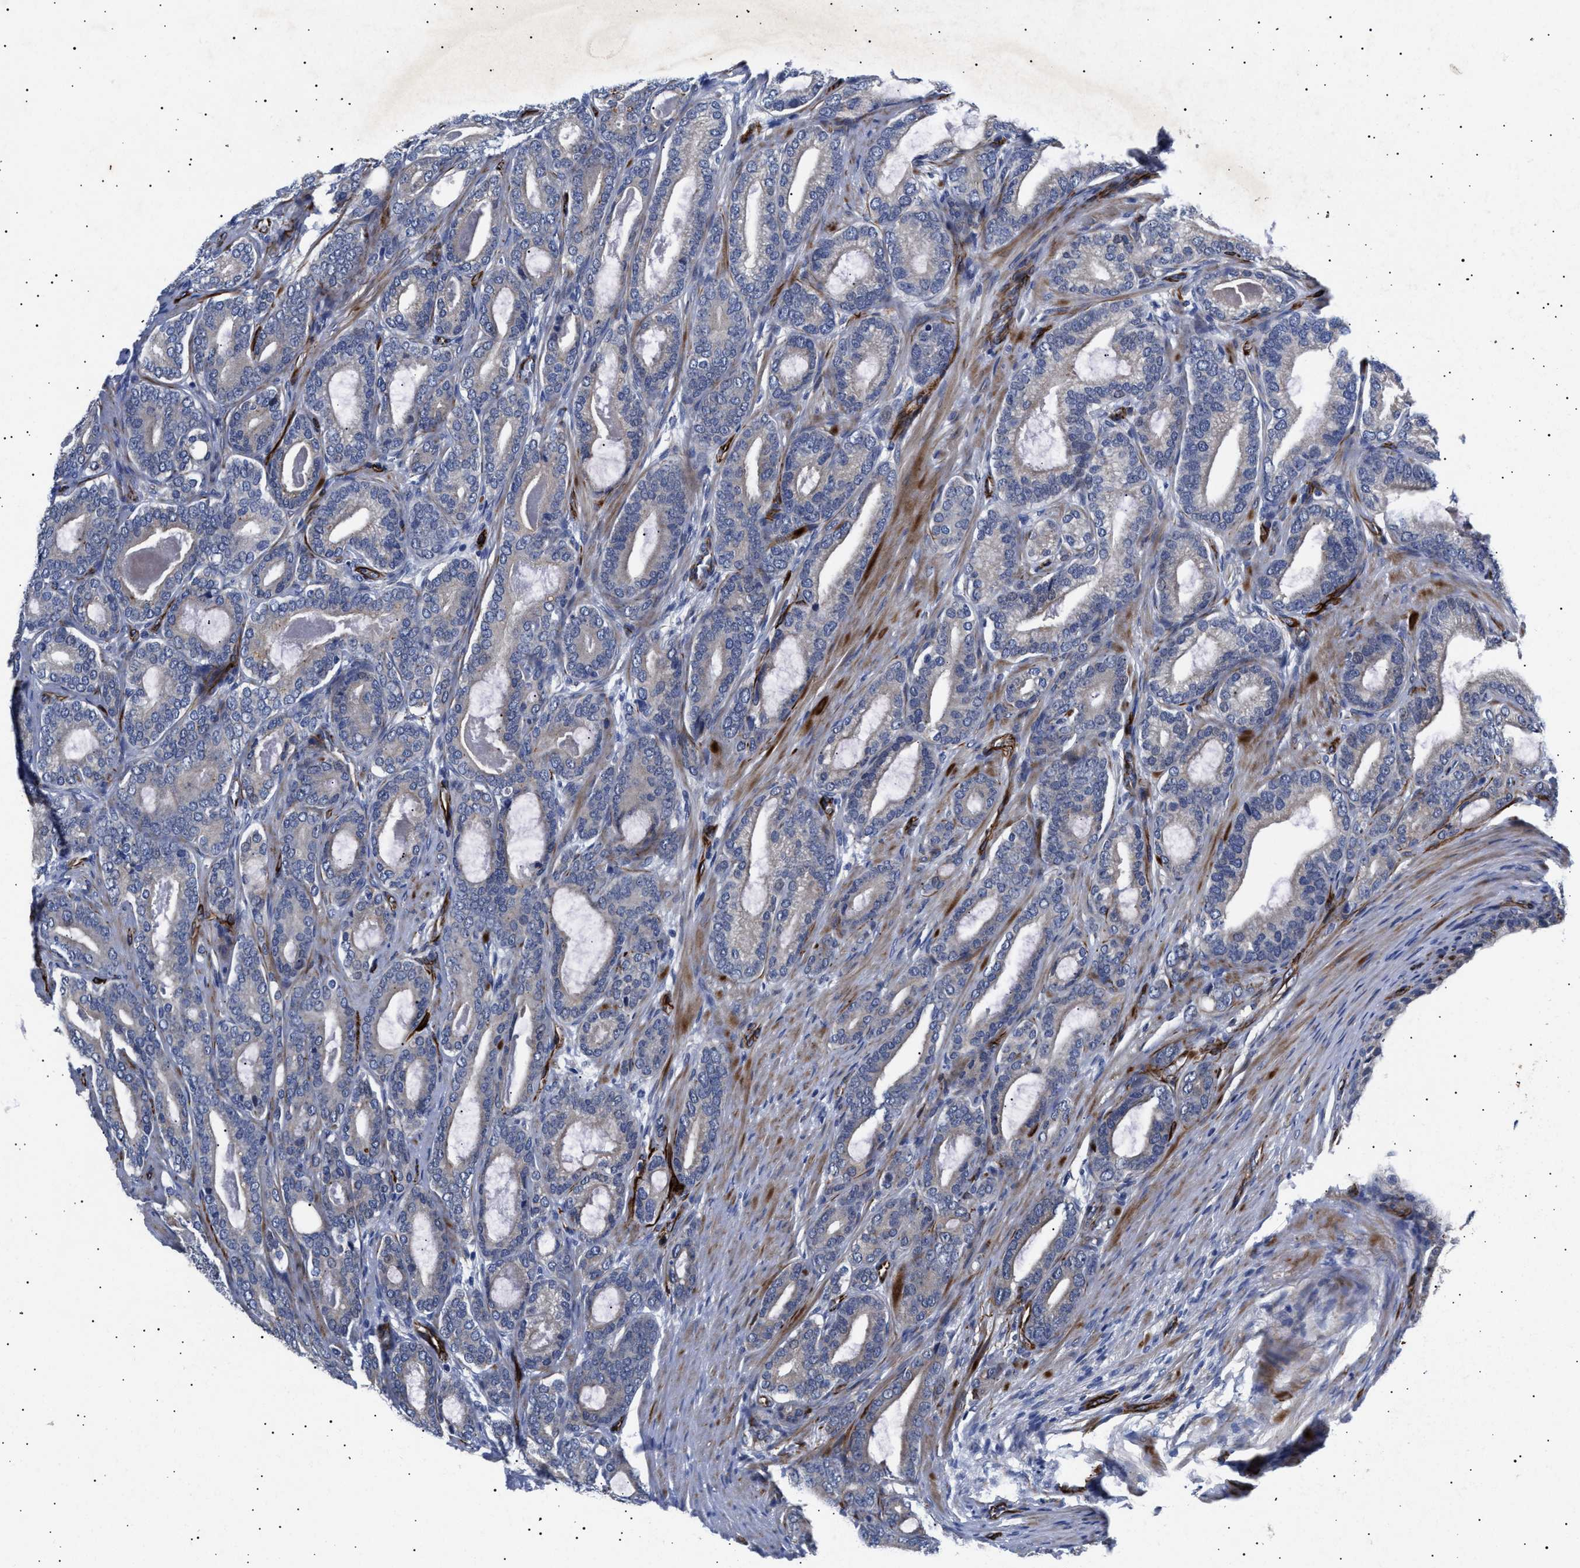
{"staining": {"intensity": "negative", "quantity": "none", "location": "none"}, "tissue": "prostate cancer", "cell_type": "Tumor cells", "image_type": "cancer", "snomed": [{"axis": "morphology", "description": "Adenocarcinoma, High grade"}, {"axis": "topography", "description": "Prostate"}], "caption": "An image of adenocarcinoma (high-grade) (prostate) stained for a protein exhibits no brown staining in tumor cells.", "gene": "OLFML2A", "patient": {"sex": "male", "age": 60}}